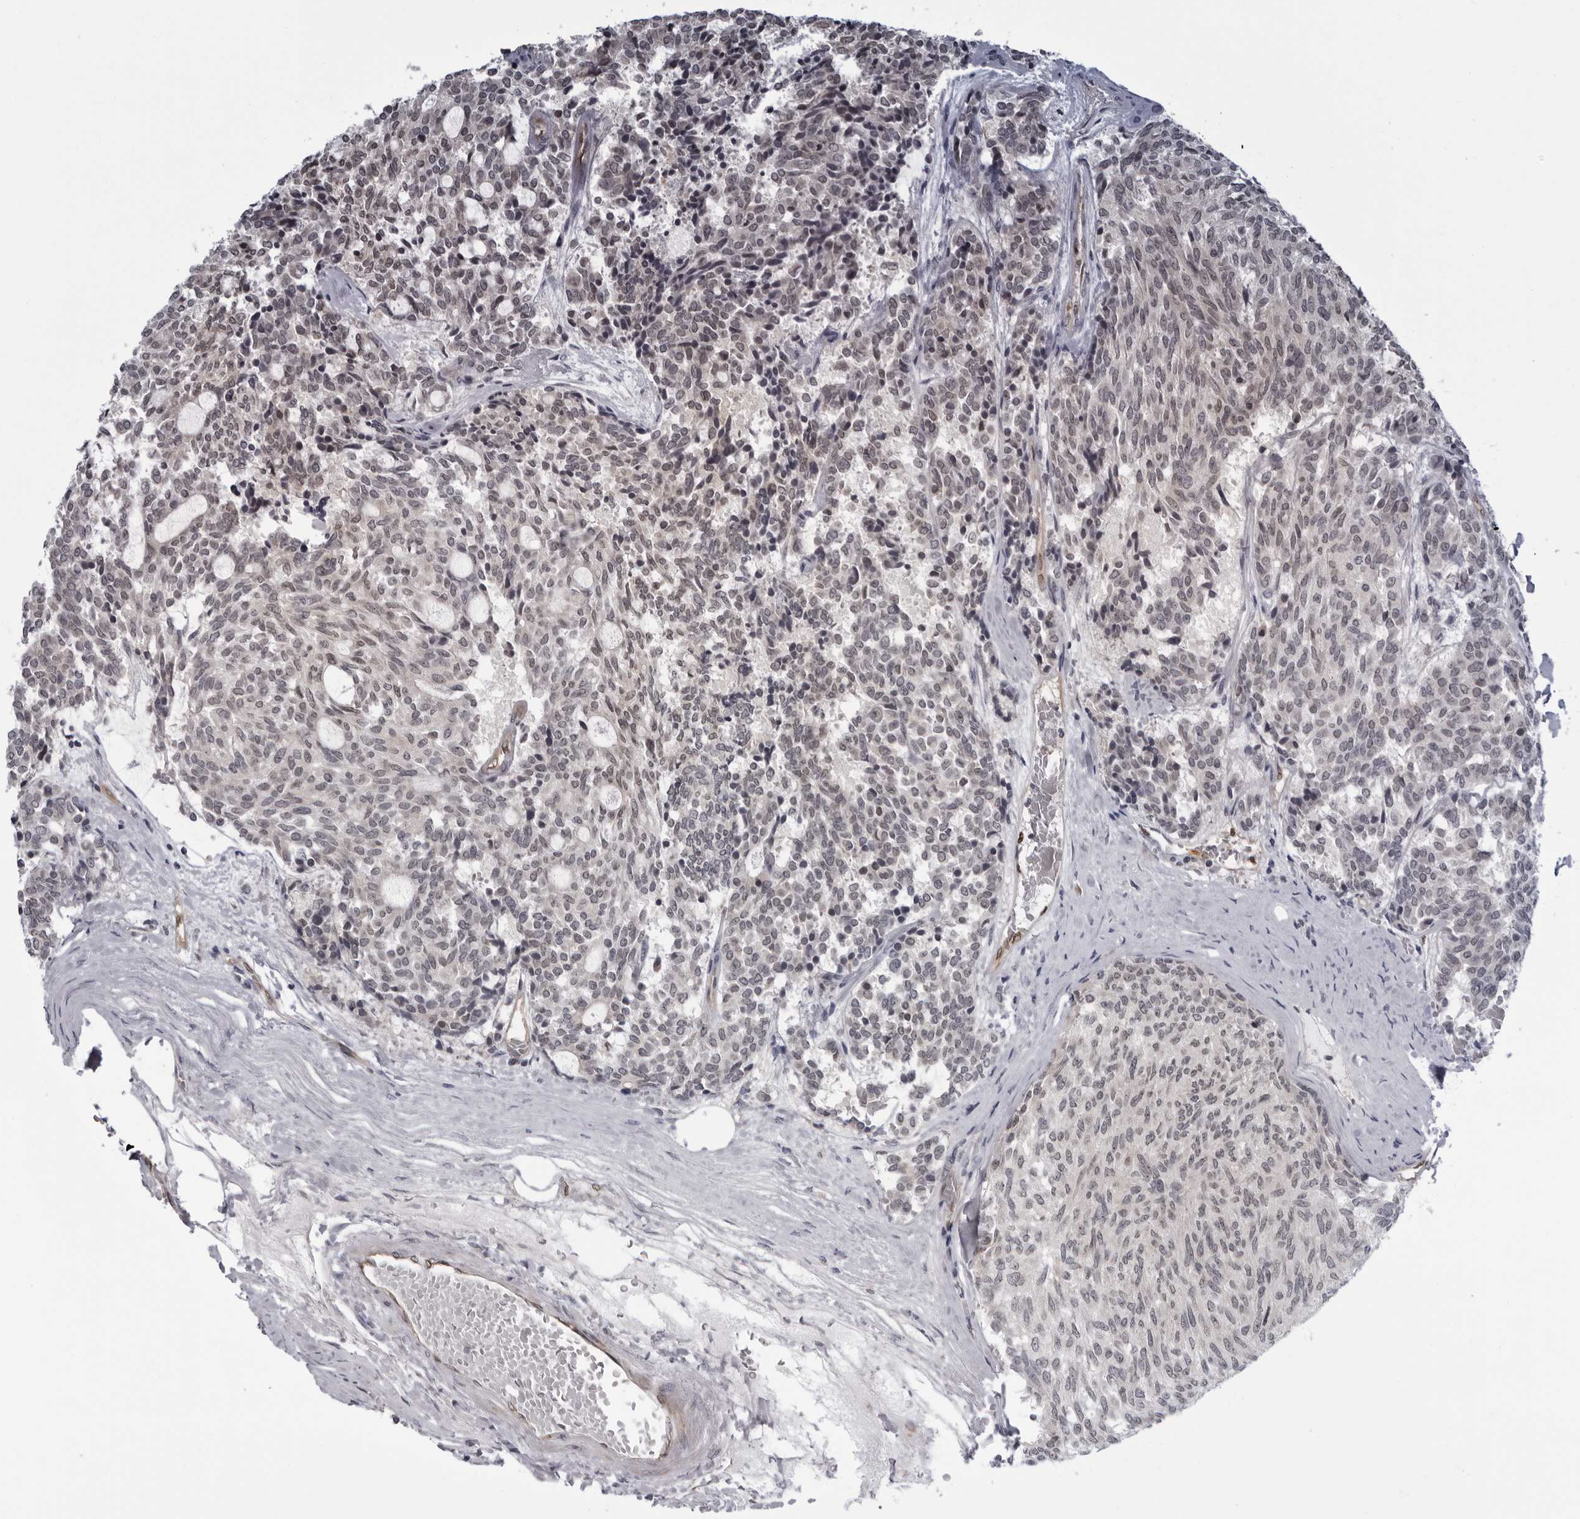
{"staining": {"intensity": "weak", "quantity": "25%-75%", "location": "nuclear"}, "tissue": "carcinoid", "cell_type": "Tumor cells", "image_type": "cancer", "snomed": [{"axis": "morphology", "description": "Carcinoid, malignant, NOS"}, {"axis": "topography", "description": "Pancreas"}], "caption": "DAB immunohistochemical staining of malignant carcinoid demonstrates weak nuclear protein staining in approximately 25%-75% of tumor cells.", "gene": "MAPK12", "patient": {"sex": "female", "age": 54}}